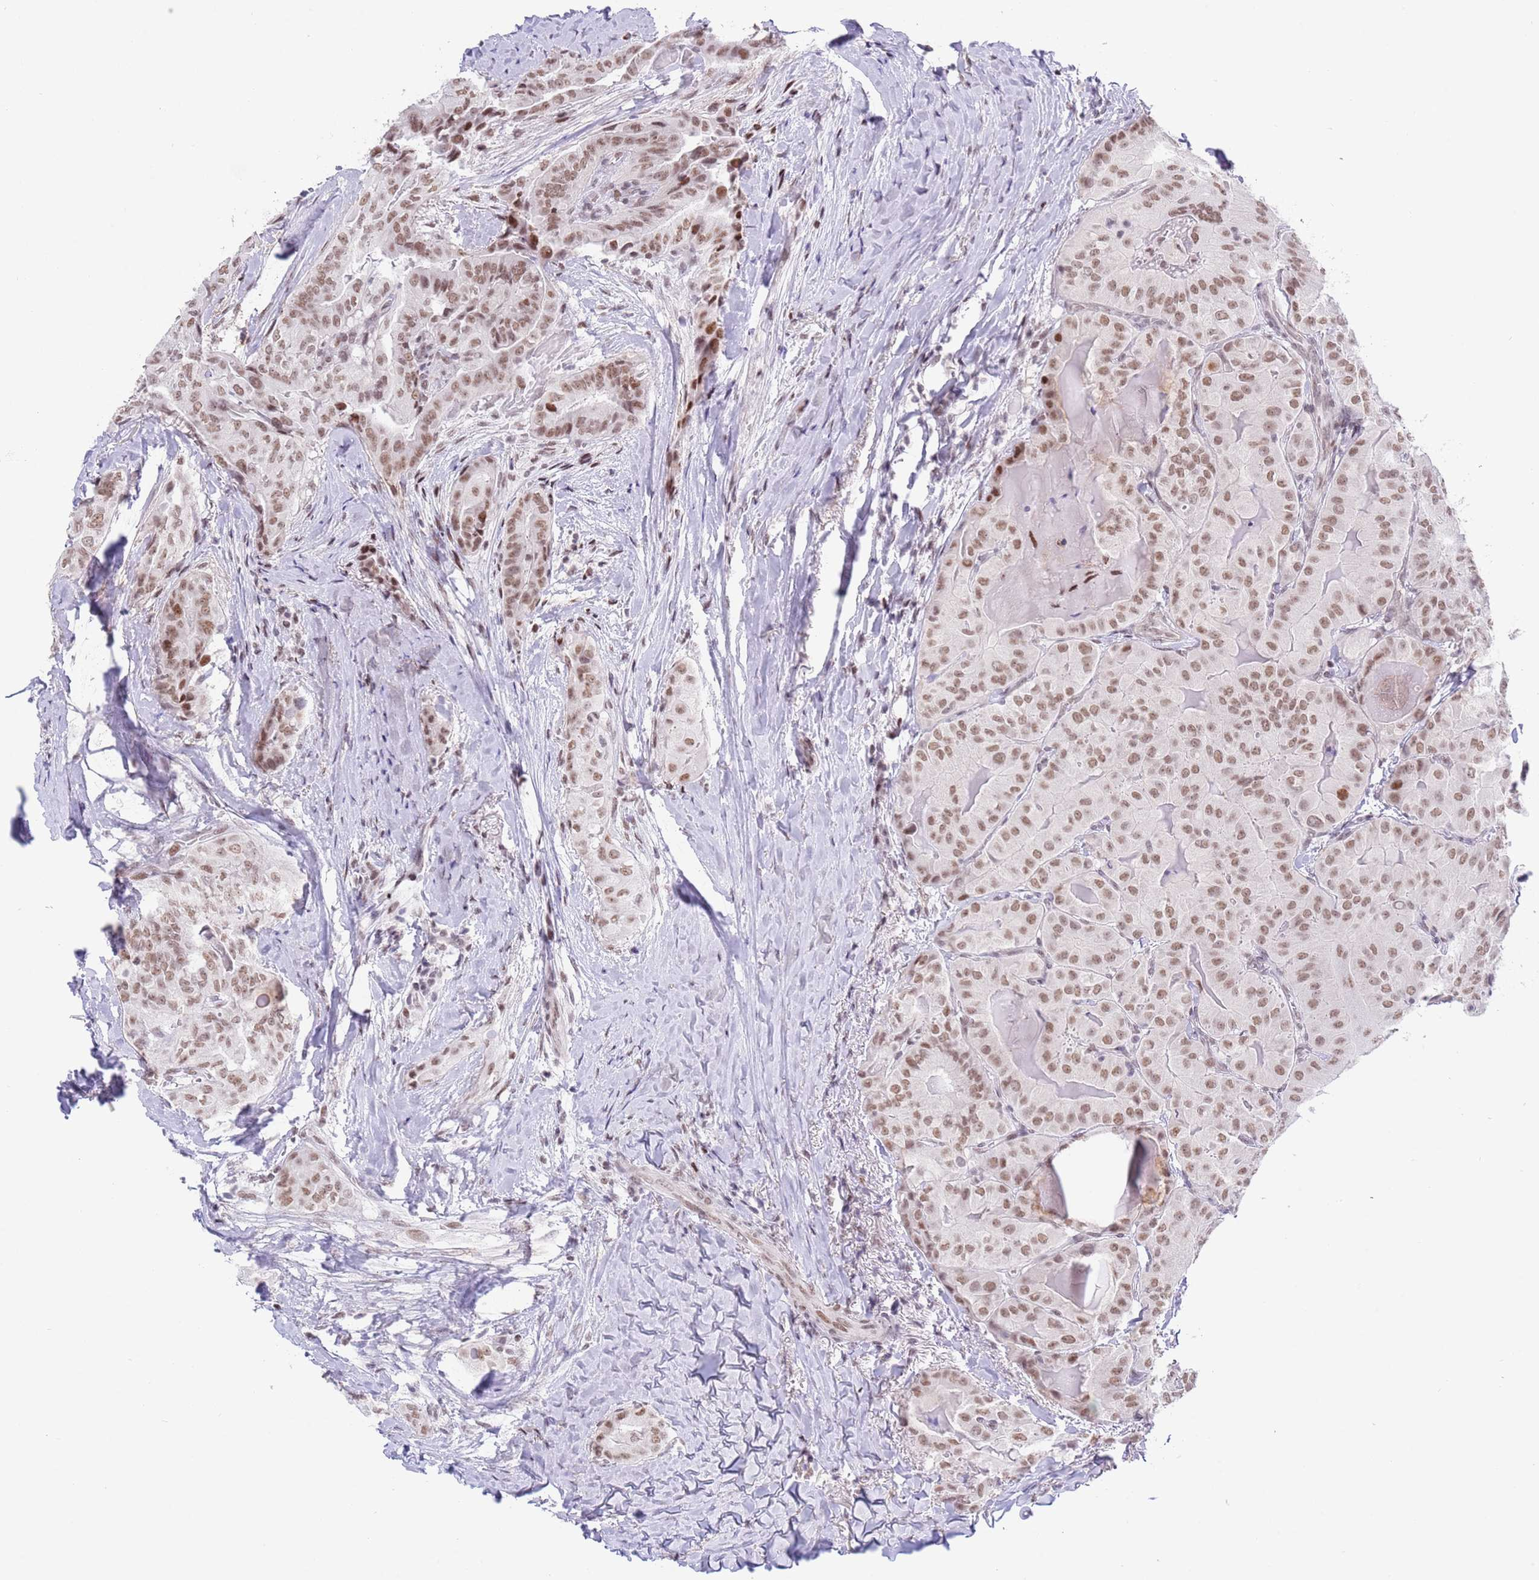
{"staining": {"intensity": "moderate", "quantity": ">75%", "location": "nuclear"}, "tissue": "thyroid cancer", "cell_type": "Tumor cells", "image_type": "cancer", "snomed": [{"axis": "morphology", "description": "Papillary adenocarcinoma, NOS"}, {"axis": "topography", "description": "Thyroid gland"}], "caption": "Tumor cells reveal medium levels of moderate nuclear staining in about >75% of cells in human thyroid cancer.", "gene": "ZNF382", "patient": {"sex": "female", "age": 68}}